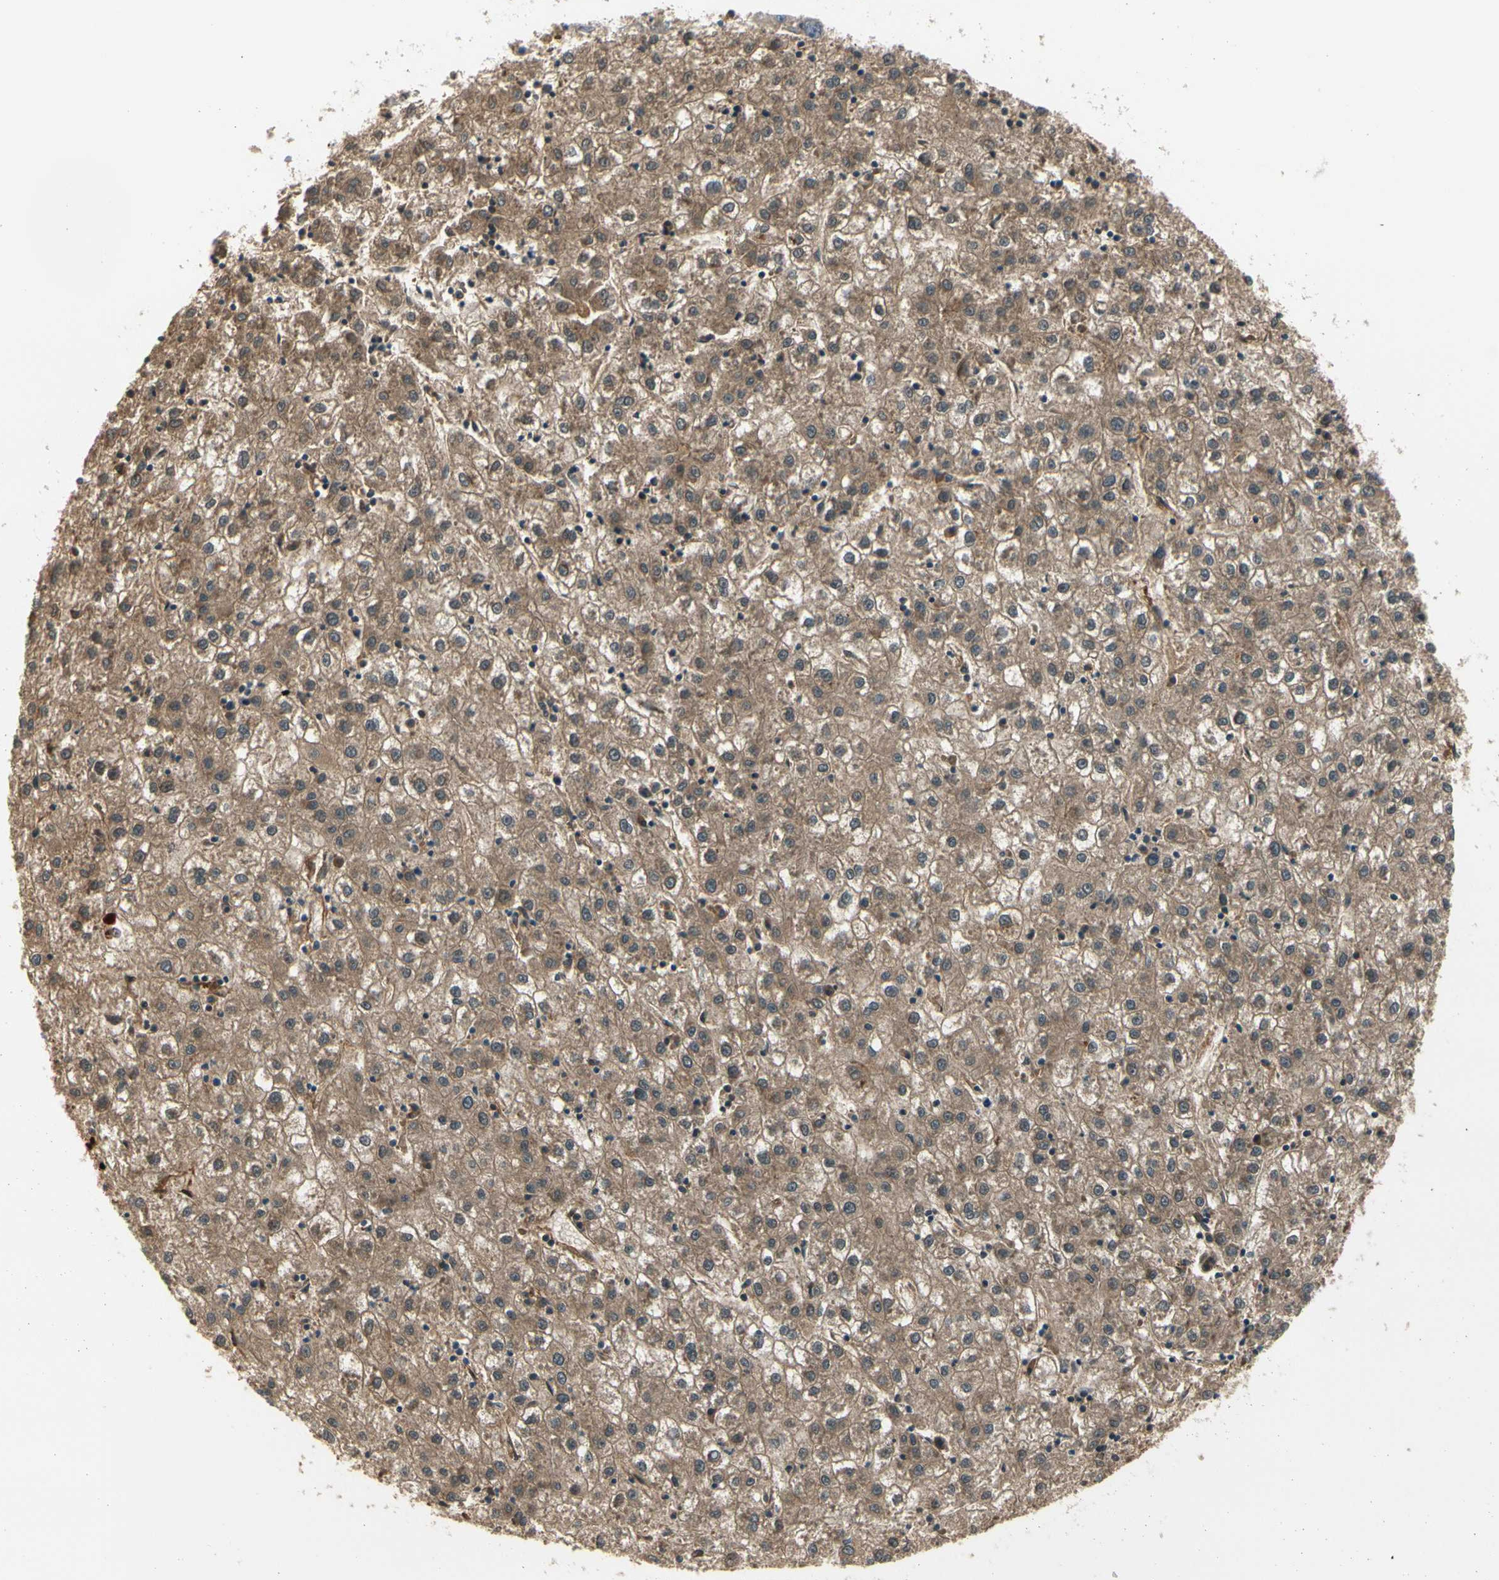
{"staining": {"intensity": "moderate", "quantity": ">75%", "location": "cytoplasmic/membranous"}, "tissue": "liver cancer", "cell_type": "Tumor cells", "image_type": "cancer", "snomed": [{"axis": "morphology", "description": "Carcinoma, Hepatocellular, NOS"}, {"axis": "topography", "description": "Liver"}], "caption": "Immunohistochemical staining of liver cancer exhibits medium levels of moderate cytoplasmic/membranous protein staining in about >75% of tumor cells.", "gene": "SERPINB6", "patient": {"sex": "male", "age": 72}}